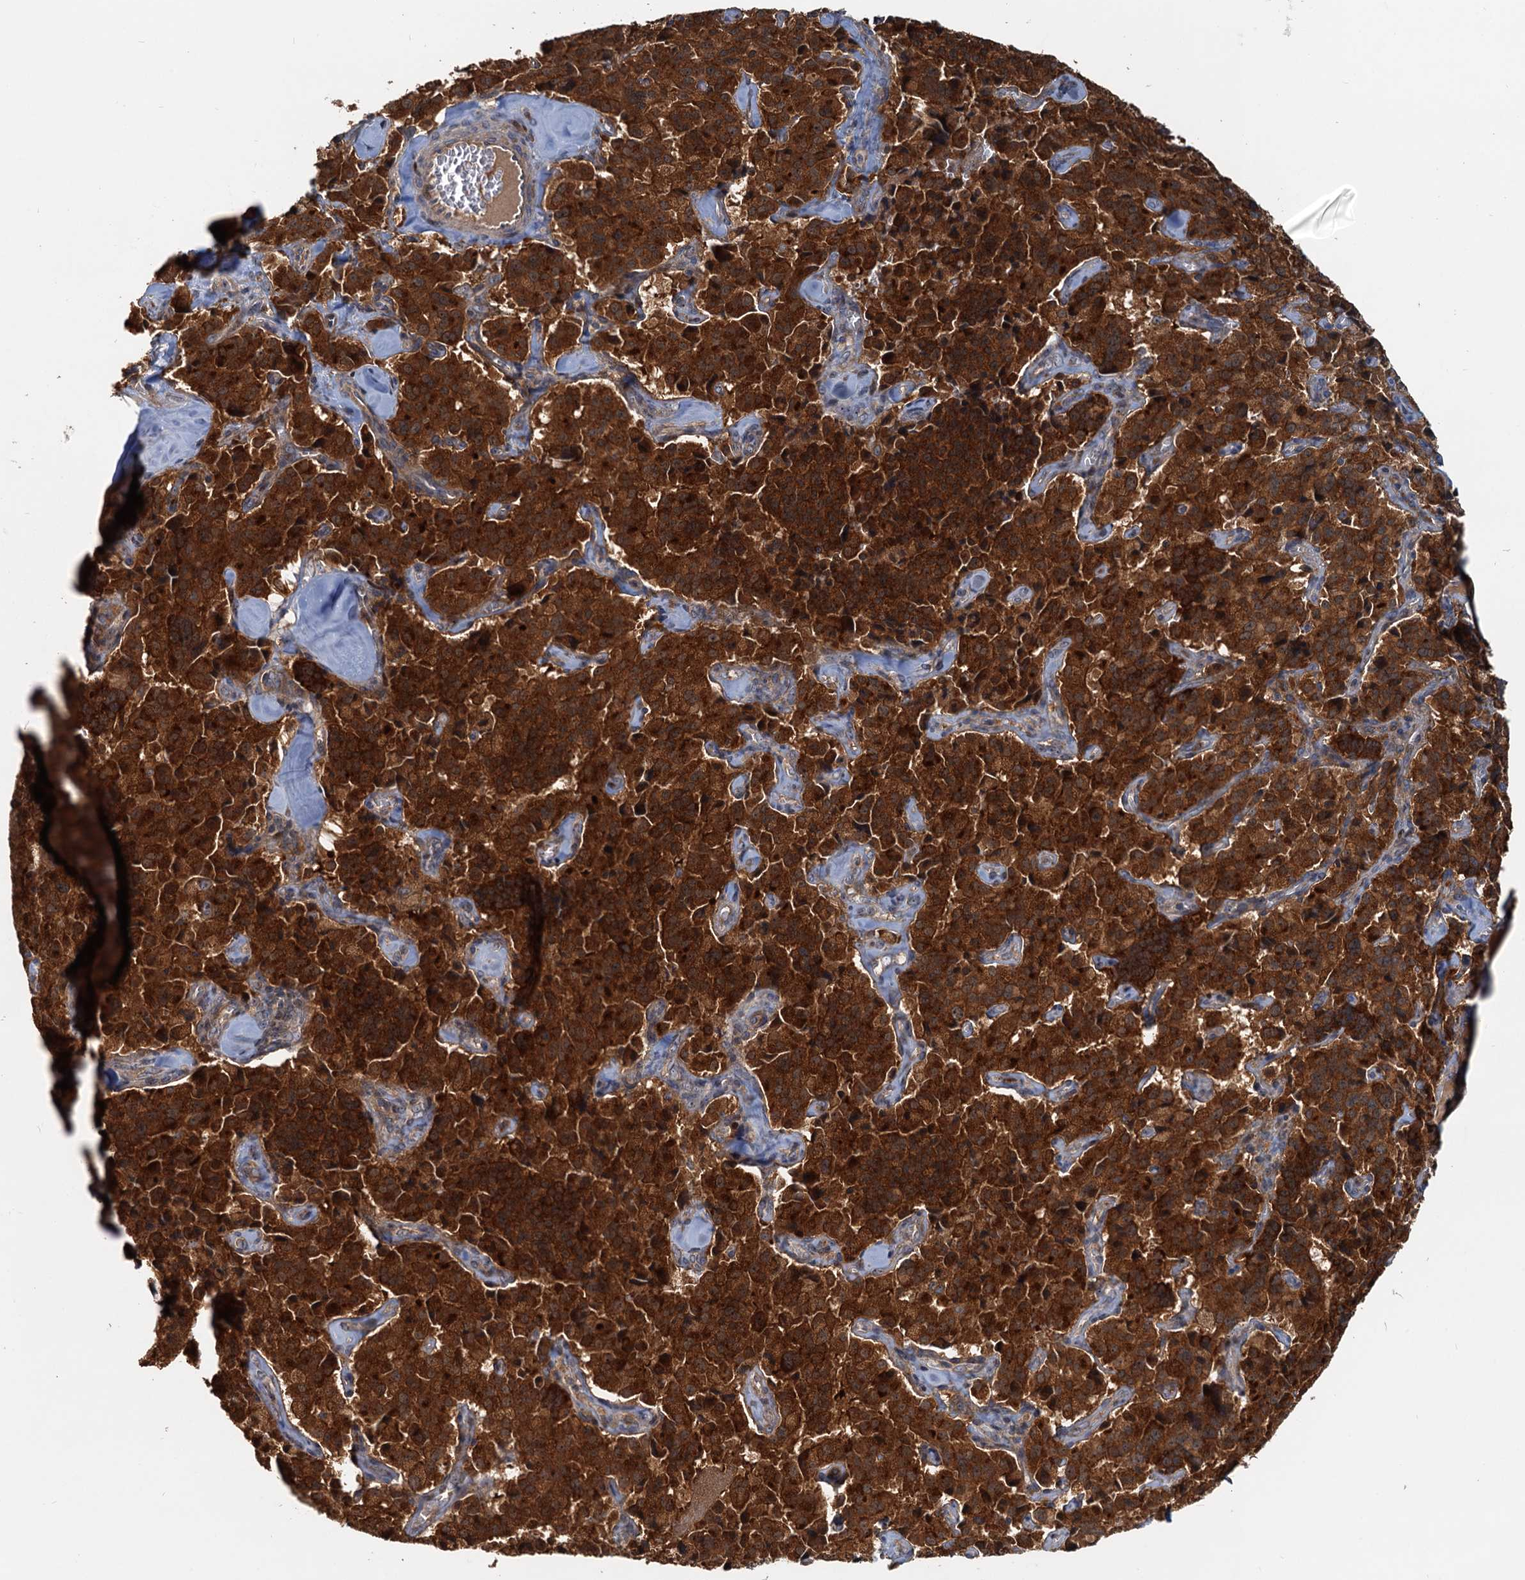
{"staining": {"intensity": "strong", "quantity": ">75%", "location": "cytoplasmic/membranous,nuclear"}, "tissue": "pancreatic cancer", "cell_type": "Tumor cells", "image_type": "cancer", "snomed": [{"axis": "morphology", "description": "Adenocarcinoma, NOS"}, {"axis": "topography", "description": "Pancreas"}], "caption": "Protein staining shows strong cytoplasmic/membranous and nuclear expression in approximately >75% of tumor cells in pancreatic adenocarcinoma. The staining is performed using DAB (3,3'-diaminobenzidine) brown chromogen to label protein expression. The nuclei are counter-stained blue using hematoxylin.", "gene": "TOLLIP", "patient": {"sex": "male", "age": 65}}